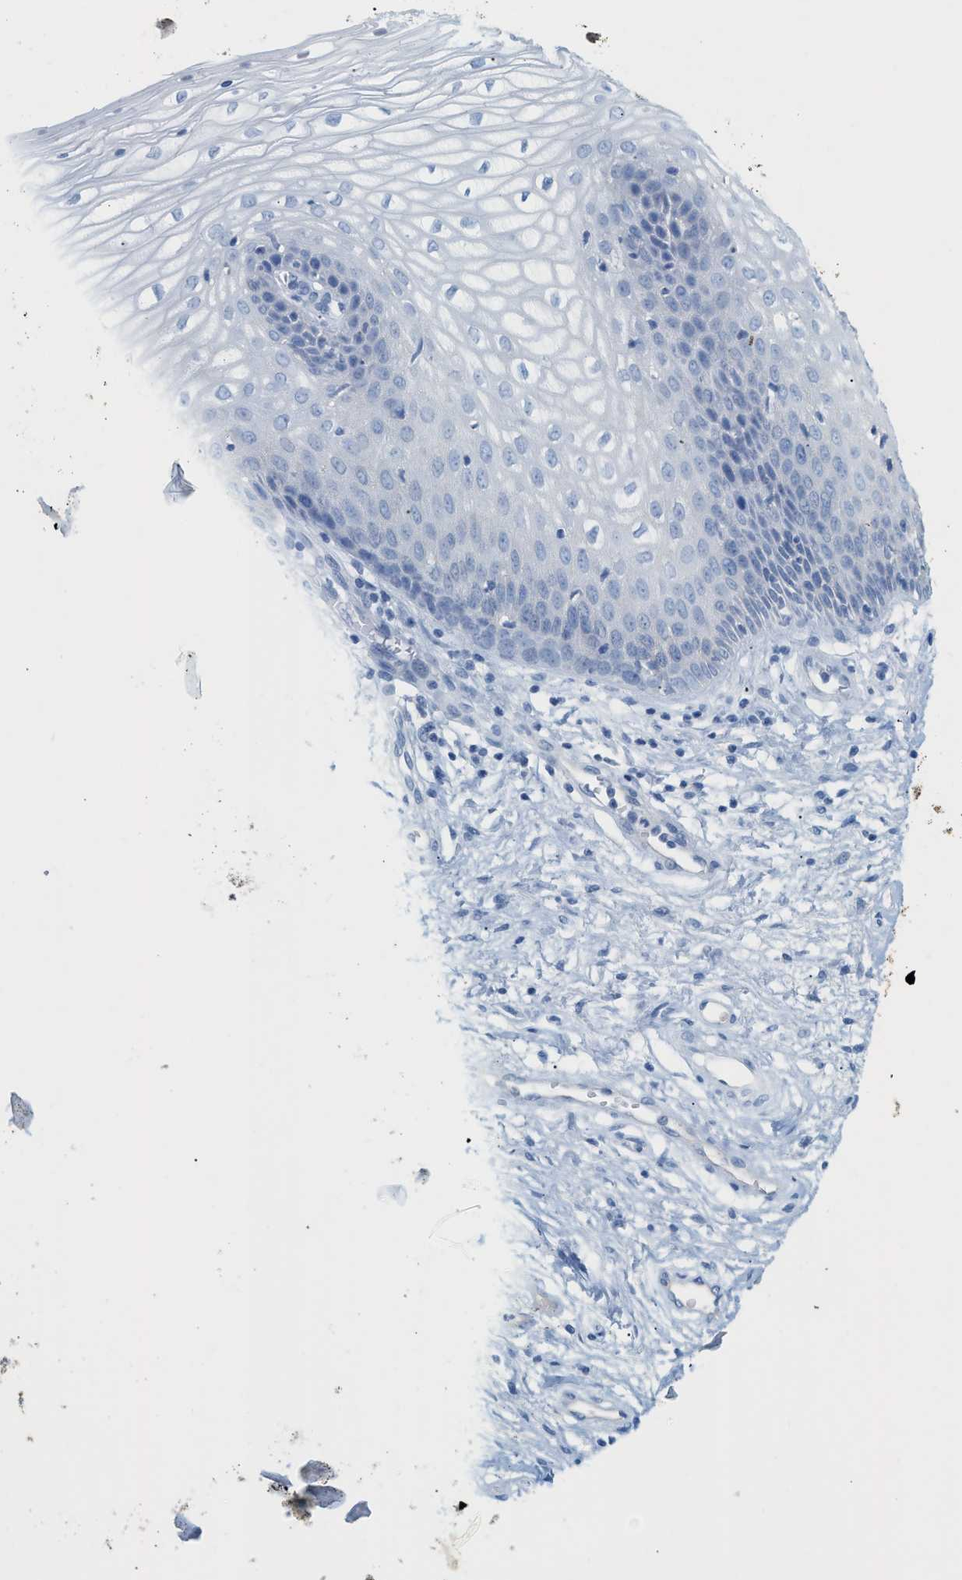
{"staining": {"intensity": "negative", "quantity": "none", "location": "none"}, "tissue": "vagina", "cell_type": "Squamous epithelial cells", "image_type": "normal", "snomed": [{"axis": "morphology", "description": "Normal tissue, NOS"}, {"axis": "topography", "description": "Vagina"}], "caption": "The image exhibits no staining of squamous epithelial cells in normal vagina.", "gene": "PAPPA", "patient": {"sex": "female", "age": 34}}